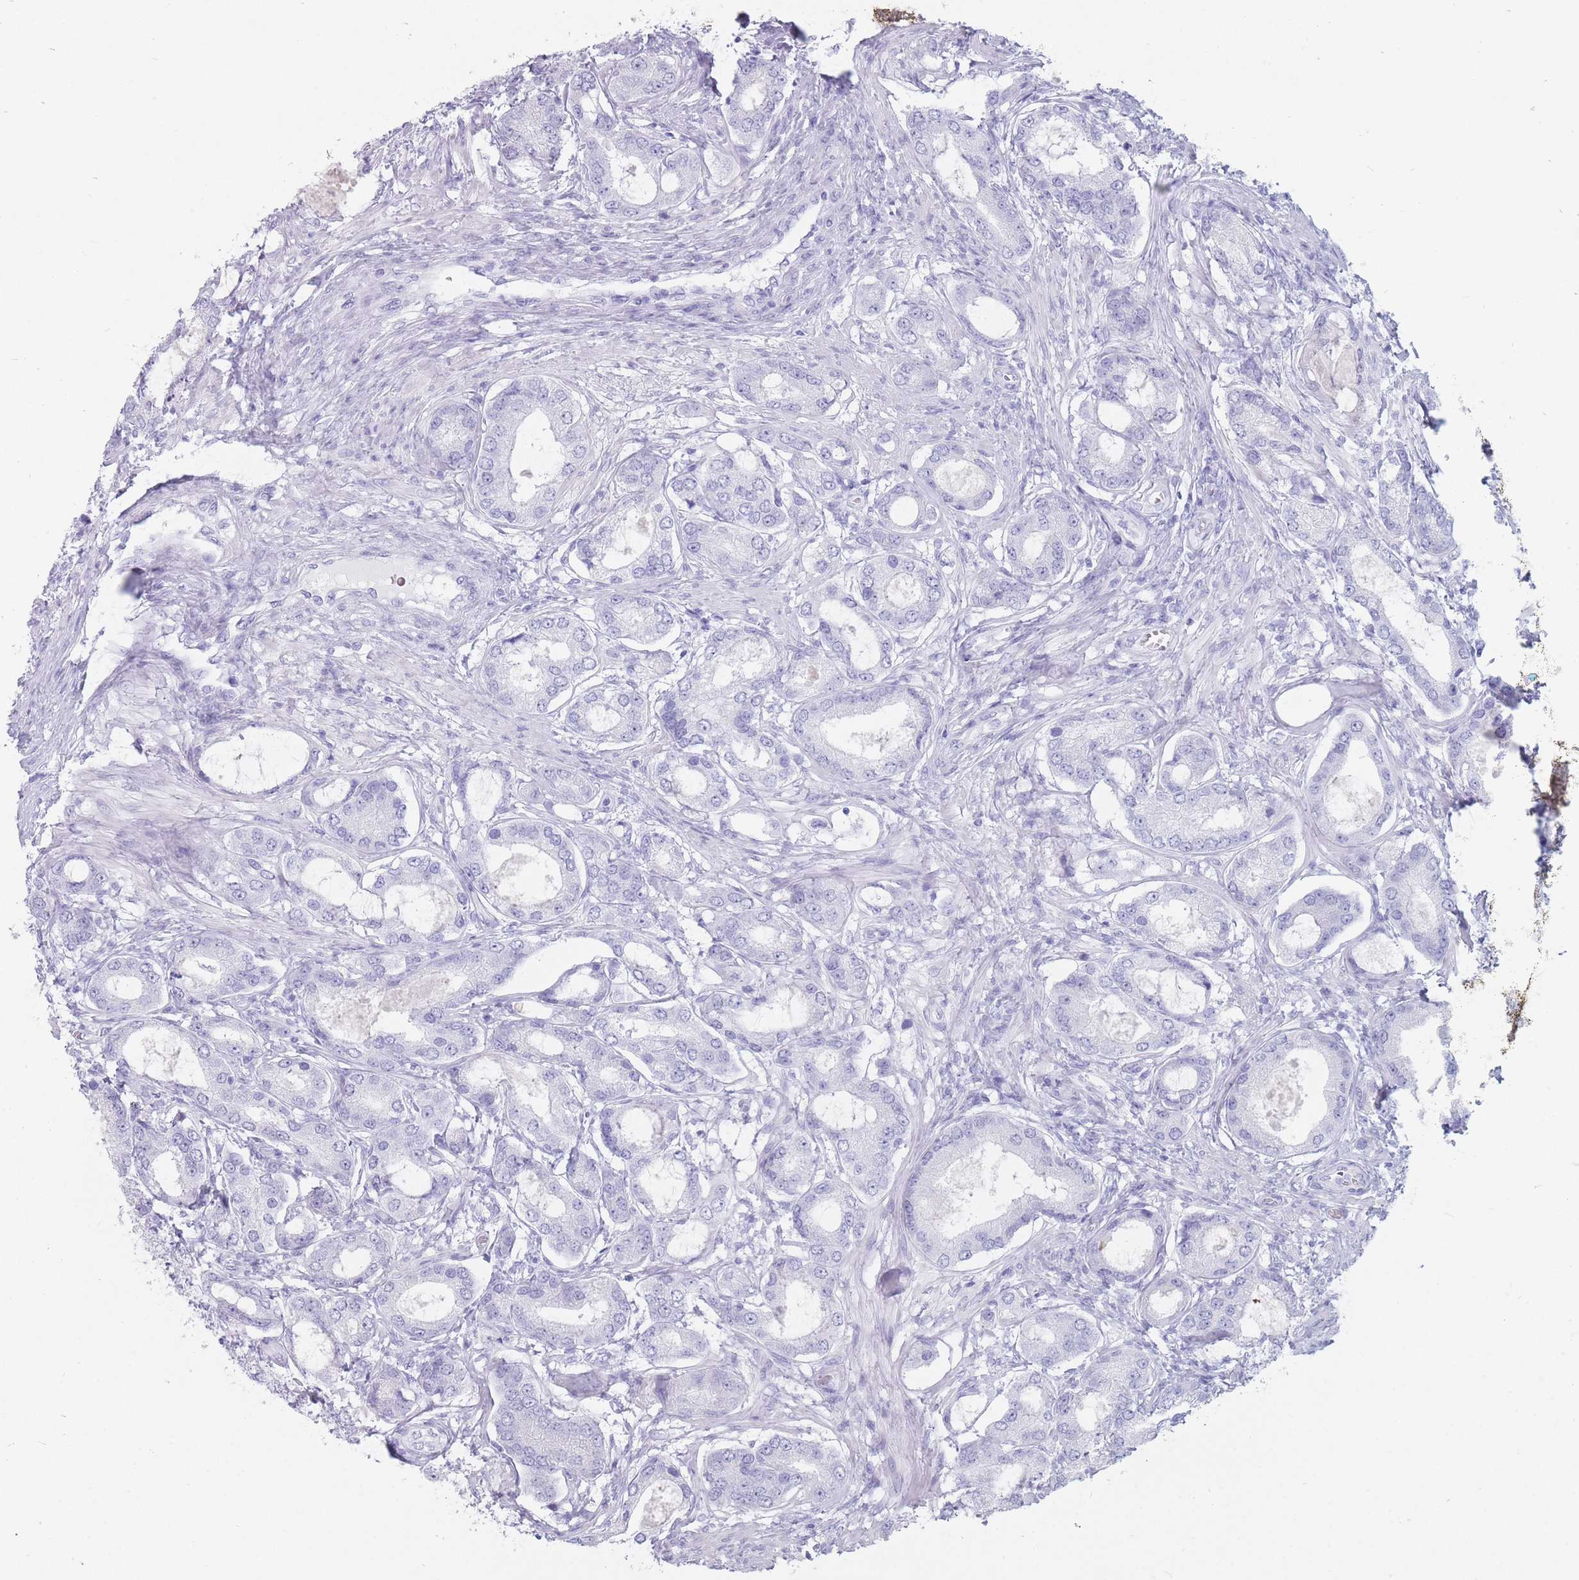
{"staining": {"intensity": "negative", "quantity": "none", "location": "none"}, "tissue": "prostate cancer", "cell_type": "Tumor cells", "image_type": "cancer", "snomed": [{"axis": "morphology", "description": "Adenocarcinoma, High grade"}, {"axis": "topography", "description": "Prostate"}], "caption": "This is an immunohistochemistry histopathology image of prostate cancer (high-grade adenocarcinoma). There is no positivity in tumor cells.", "gene": "ST3GAL5", "patient": {"sex": "male", "age": 69}}